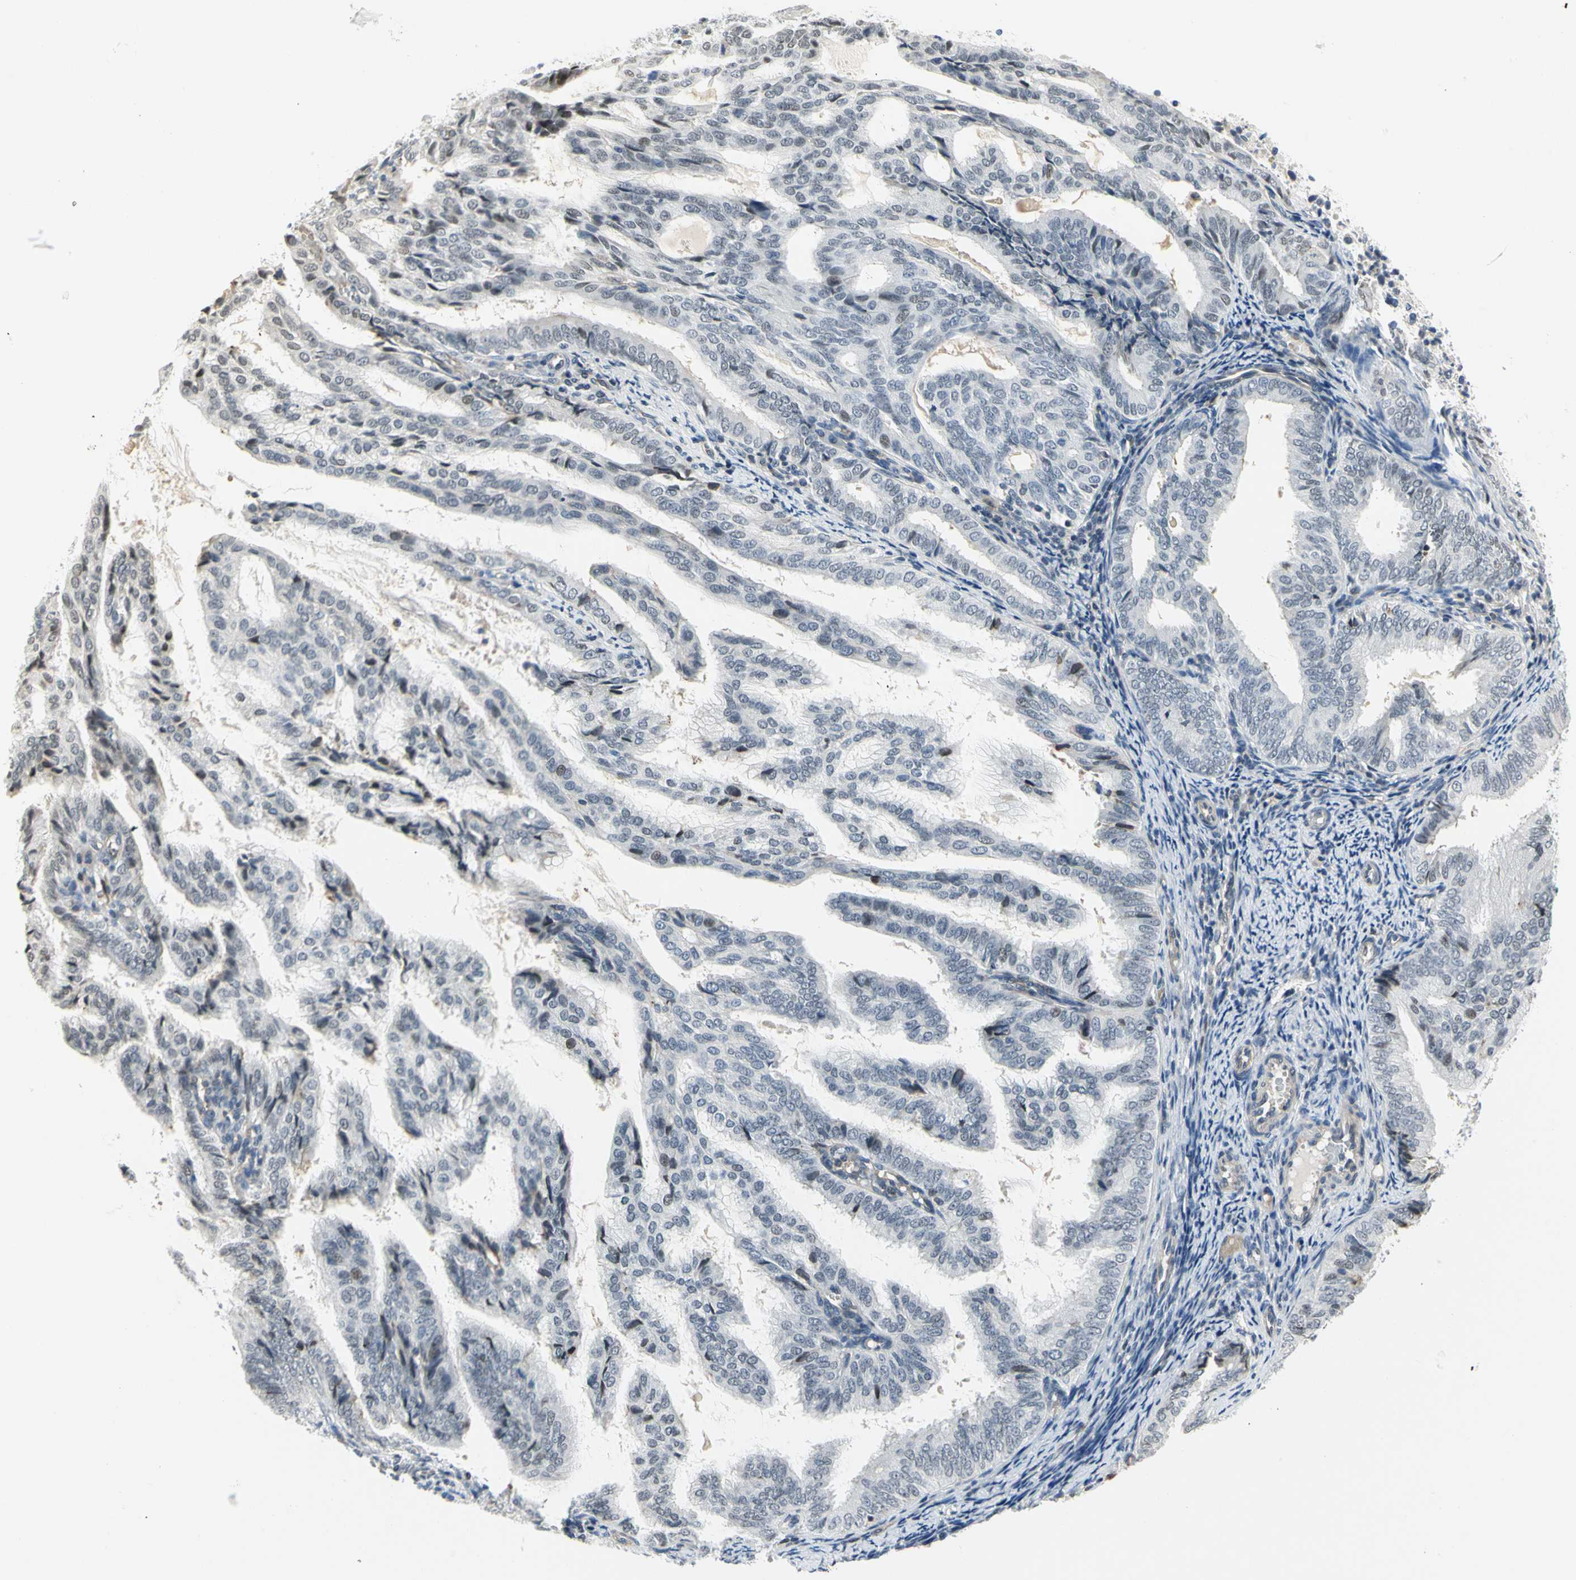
{"staining": {"intensity": "moderate", "quantity": "<25%", "location": "nuclear"}, "tissue": "endometrial cancer", "cell_type": "Tumor cells", "image_type": "cancer", "snomed": [{"axis": "morphology", "description": "Adenocarcinoma, NOS"}, {"axis": "topography", "description": "Endometrium"}], "caption": "A histopathology image of endometrial adenocarcinoma stained for a protein displays moderate nuclear brown staining in tumor cells.", "gene": "IMPG2", "patient": {"sex": "female", "age": 58}}